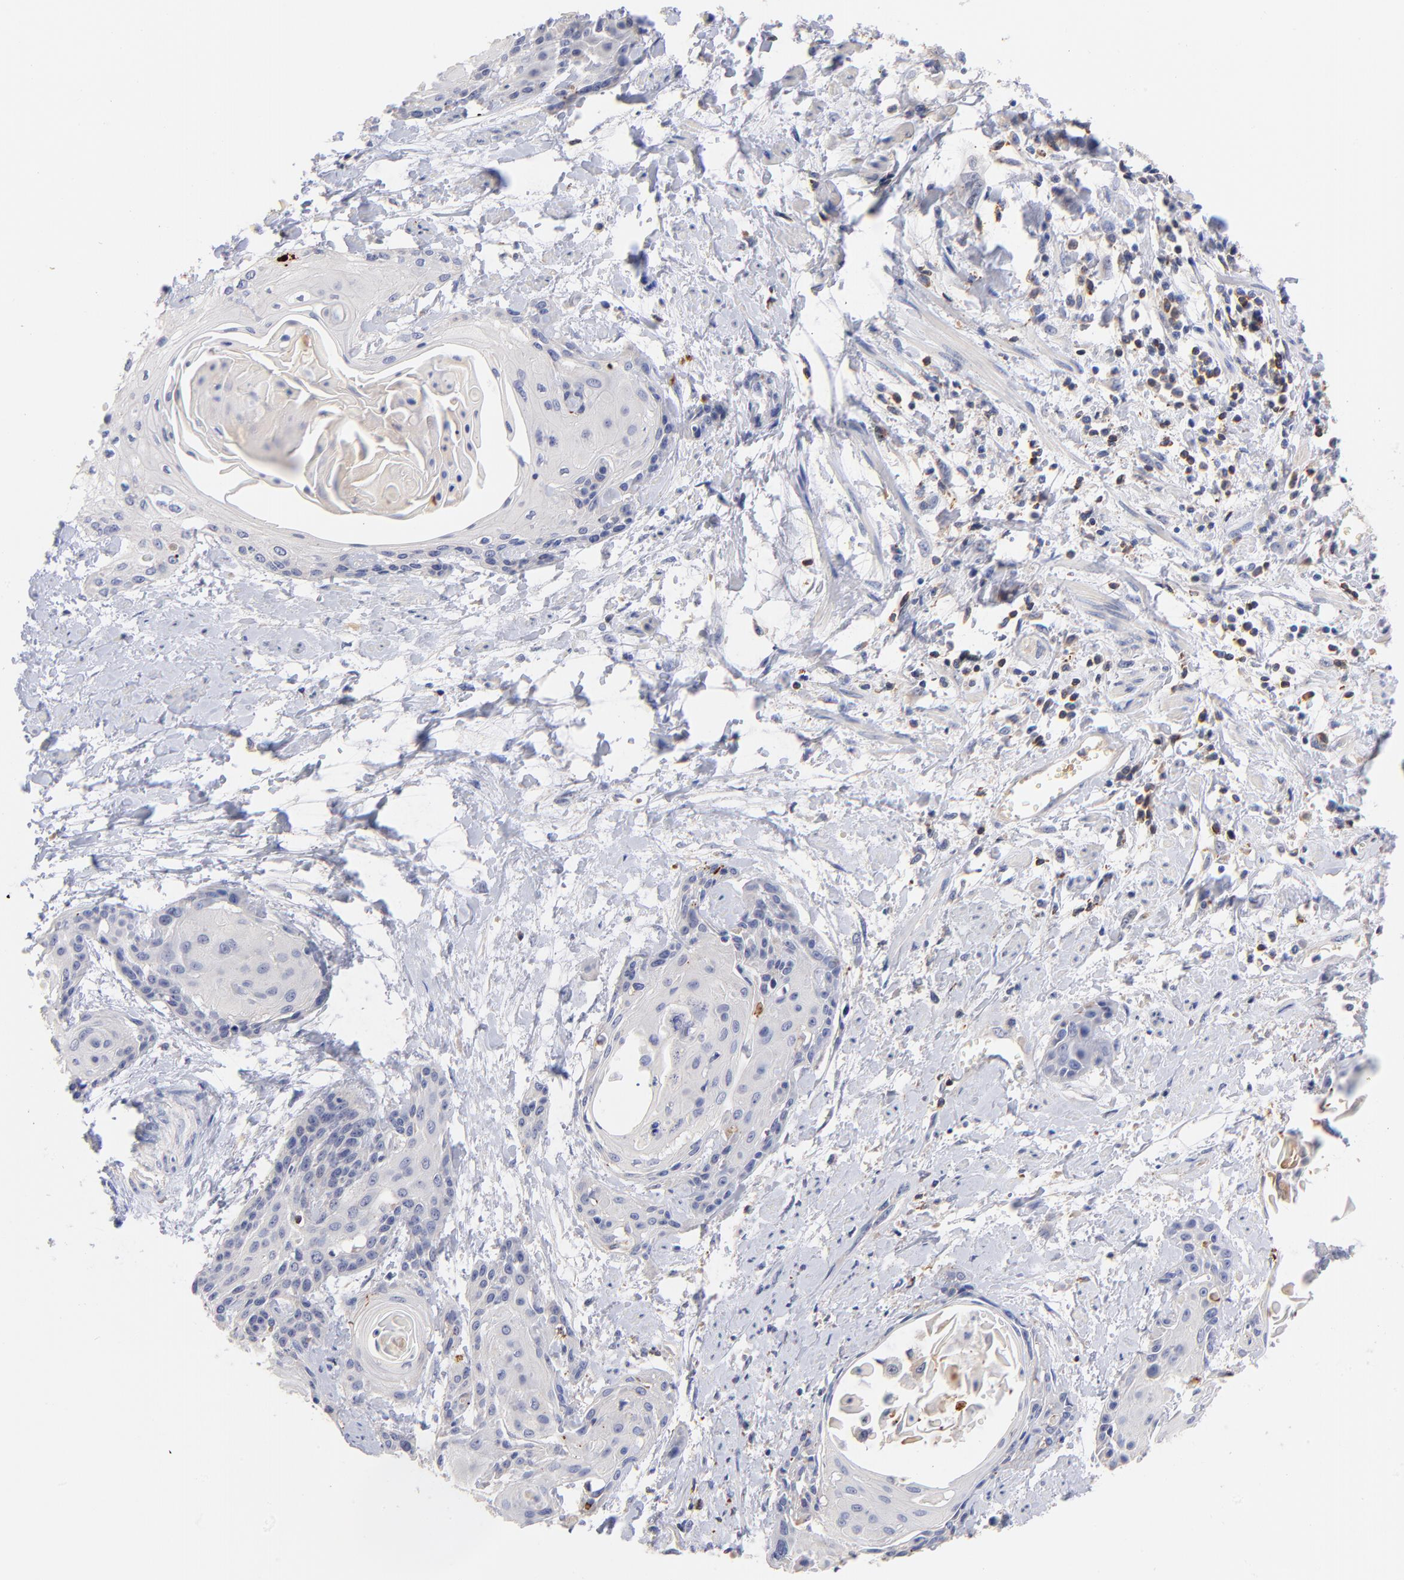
{"staining": {"intensity": "negative", "quantity": "none", "location": "none"}, "tissue": "cervical cancer", "cell_type": "Tumor cells", "image_type": "cancer", "snomed": [{"axis": "morphology", "description": "Squamous cell carcinoma, NOS"}, {"axis": "topography", "description": "Cervix"}], "caption": "IHC photomicrograph of neoplastic tissue: cervical cancer (squamous cell carcinoma) stained with DAB shows no significant protein positivity in tumor cells.", "gene": "KREMEN2", "patient": {"sex": "female", "age": 57}}